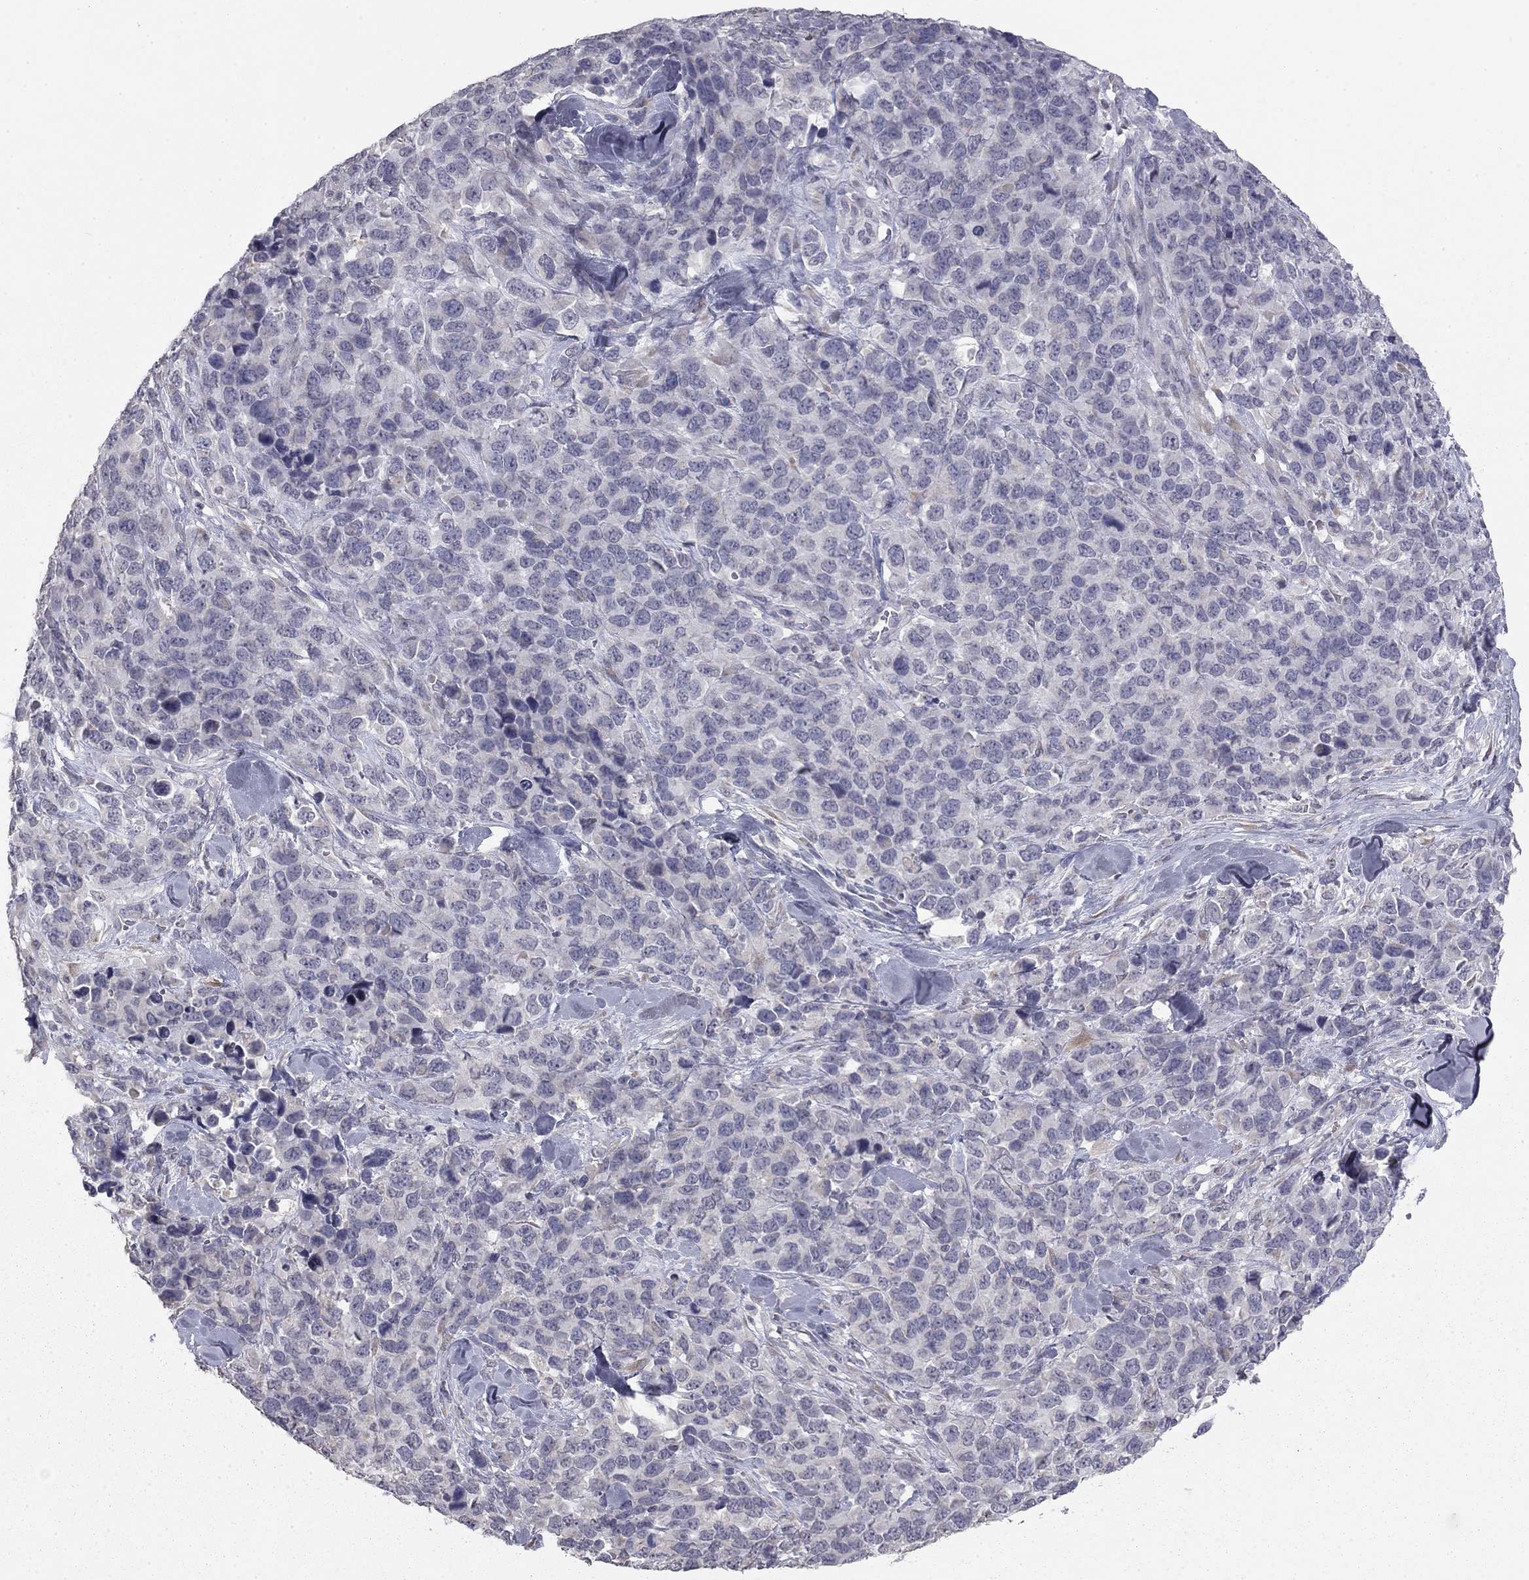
{"staining": {"intensity": "negative", "quantity": "none", "location": "none"}, "tissue": "melanoma", "cell_type": "Tumor cells", "image_type": "cancer", "snomed": [{"axis": "morphology", "description": "Malignant melanoma, Metastatic site"}, {"axis": "topography", "description": "Skin"}], "caption": "Immunohistochemistry photomicrograph of neoplastic tissue: human melanoma stained with DAB (3,3'-diaminobenzidine) demonstrates no significant protein expression in tumor cells.", "gene": "PRRT2", "patient": {"sex": "male", "age": 84}}